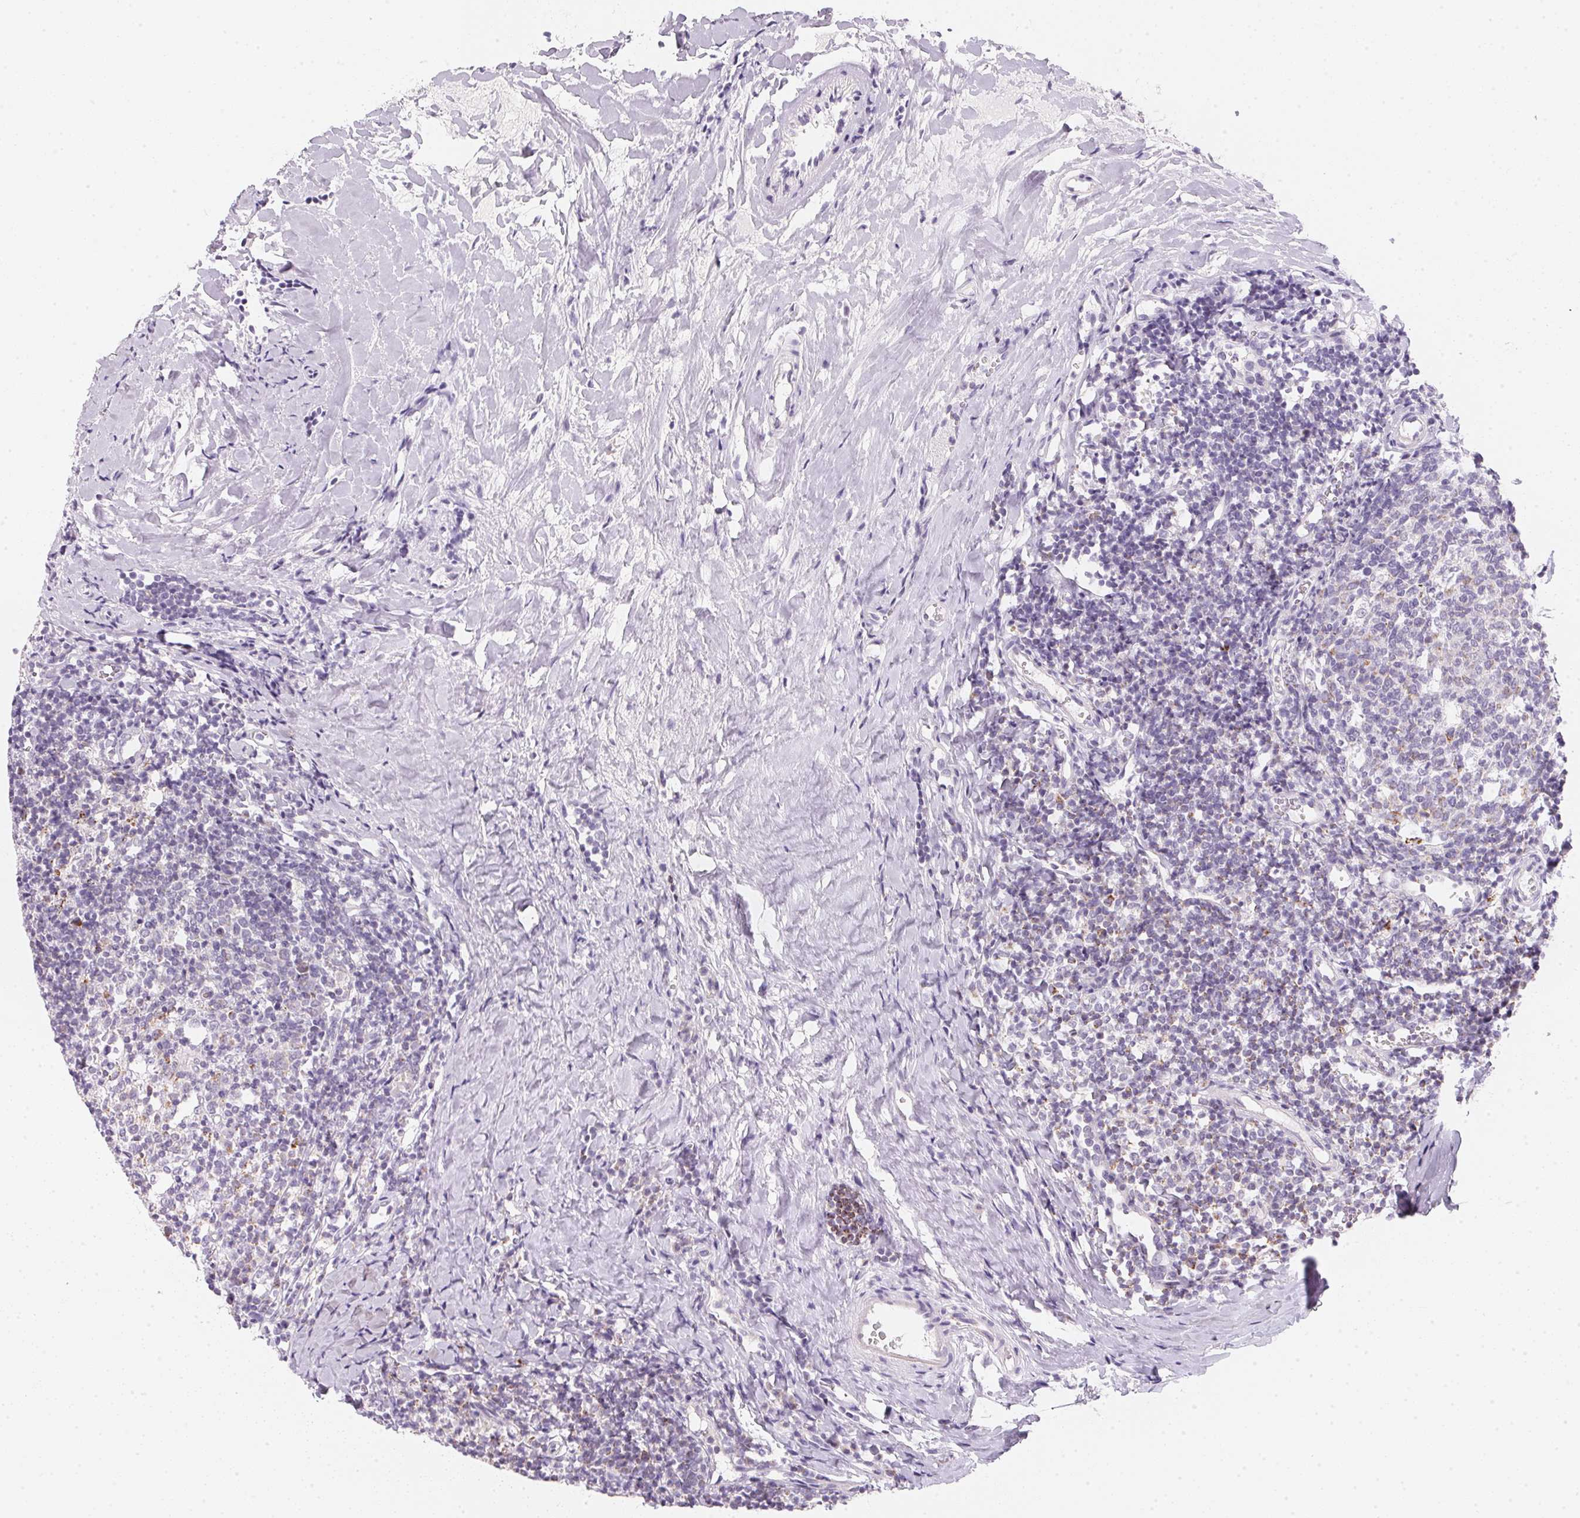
{"staining": {"intensity": "moderate", "quantity": "25%-75%", "location": "cytoplasmic/membranous"}, "tissue": "tonsil", "cell_type": "Germinal center cells", "image_type": "normal", "snomed": [{"axis": "morphology", "description": "Normal tissue, NOS"}, {"axis": "topography", "description": "Tonsil"}], "caption": "Protein analysis of unremarkable tonsil shows moderate cytoplasmic/membranous staining in approximately 25%-75% of germinal center cells. Immunohistochemistry stains the protein of interest in brown and the nuclei are stained blue.", "gene": "GIPC2", "patient": {"sex": "female", "age": 10}}